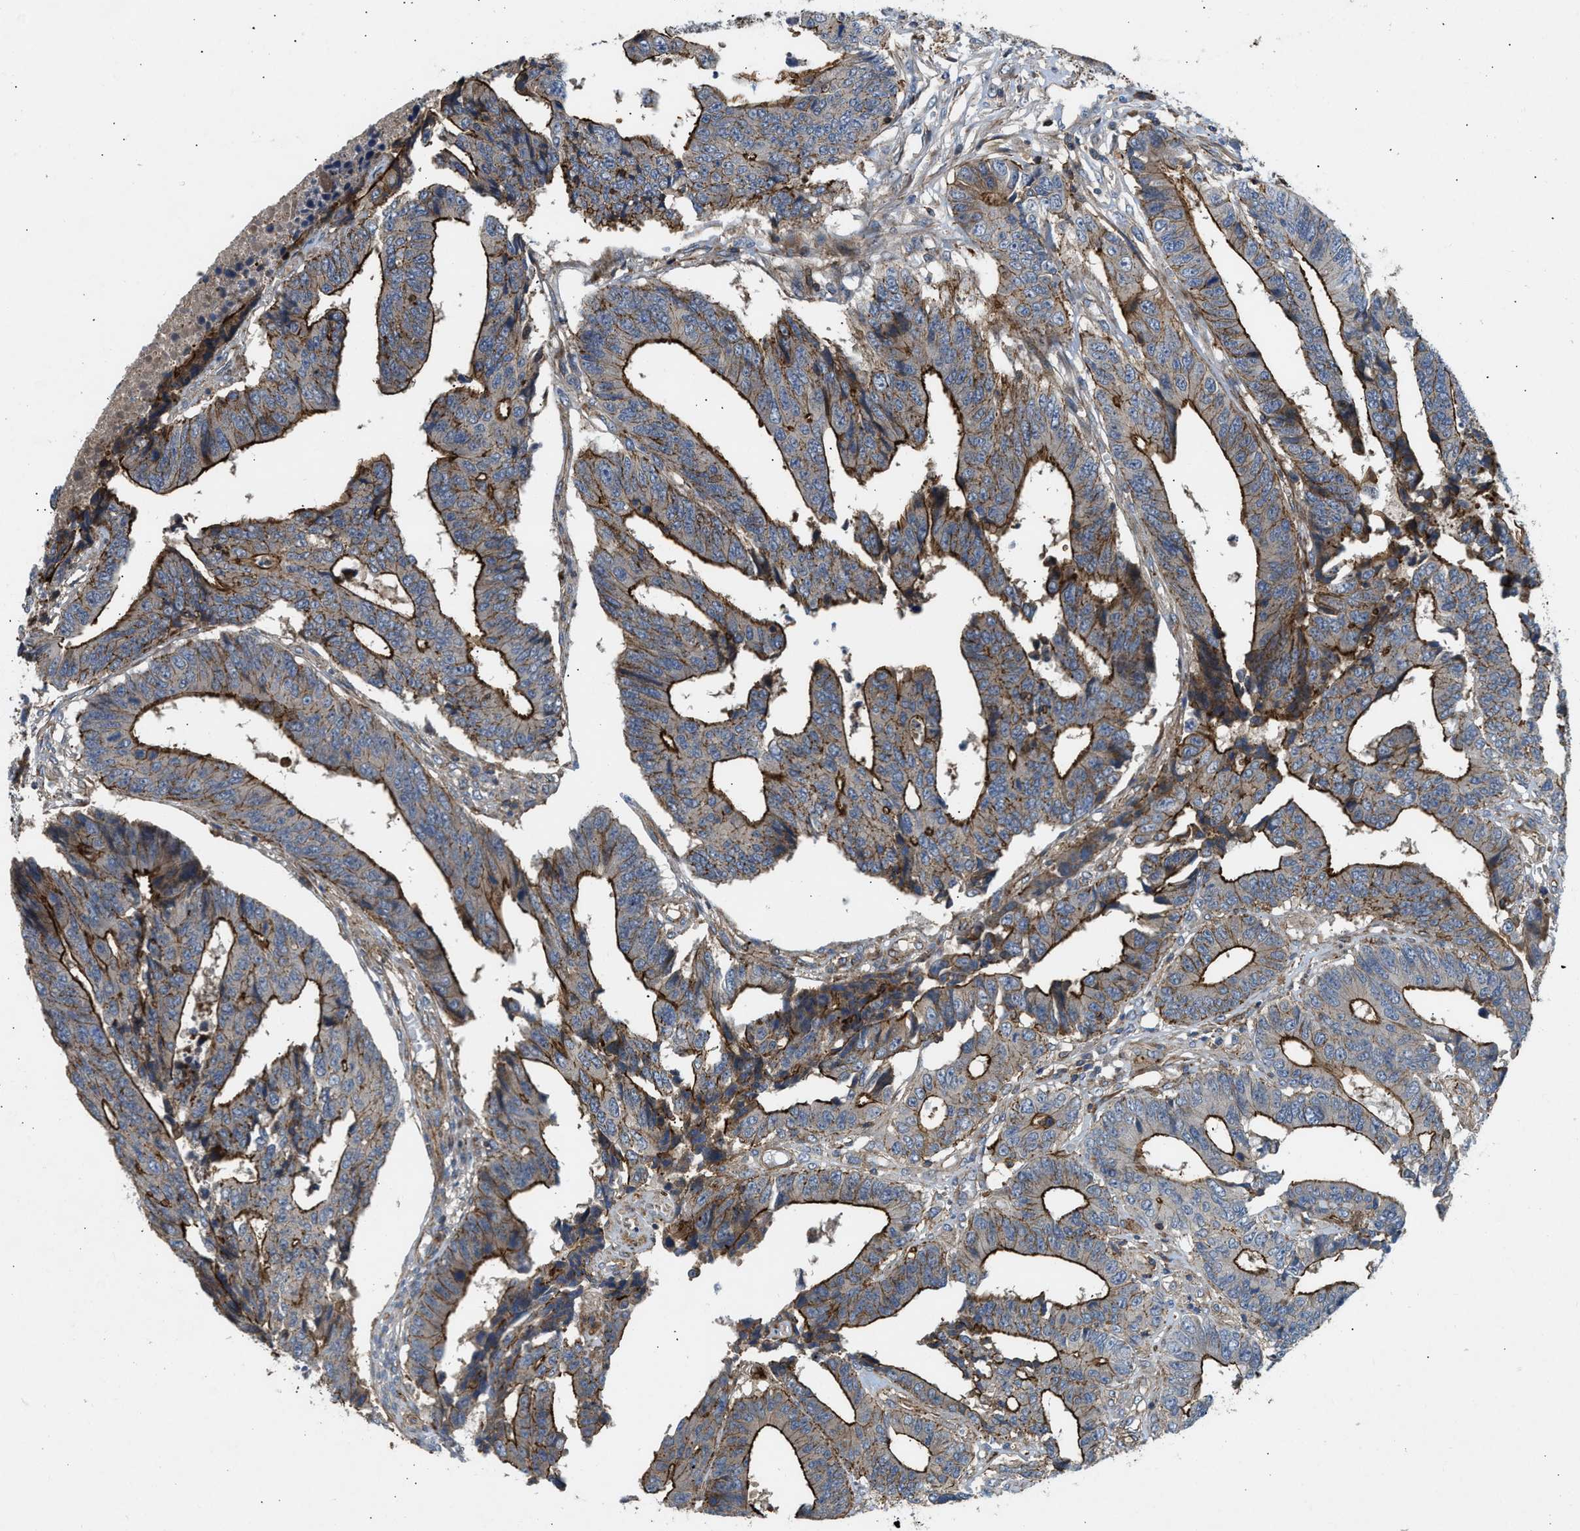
{"staining": {"intensity": "strong", "quantity": ">75%", "location": "cytoplasmic/membranous"}, "tissue": "colorectal cancer", "cell_type": "Tumor cells", "image_type": "cancer", "snomed": [{"axis": "morphology", "description": "Adenocarcinoma, NOS"}, {"axis": "topography", "description": "Rectum"}], "caption": "Strong cytoplasmic/membranous staining is identified in about >75% of tumor cells in colorectal adenocarcinoma. The staining is performed using DAB brown chromogen to label protein expression. The nuclei are counter-stained blue using hematoxylin.", "gene": "NYNRIN", "patient": {"sex": "male", "age": 84}}